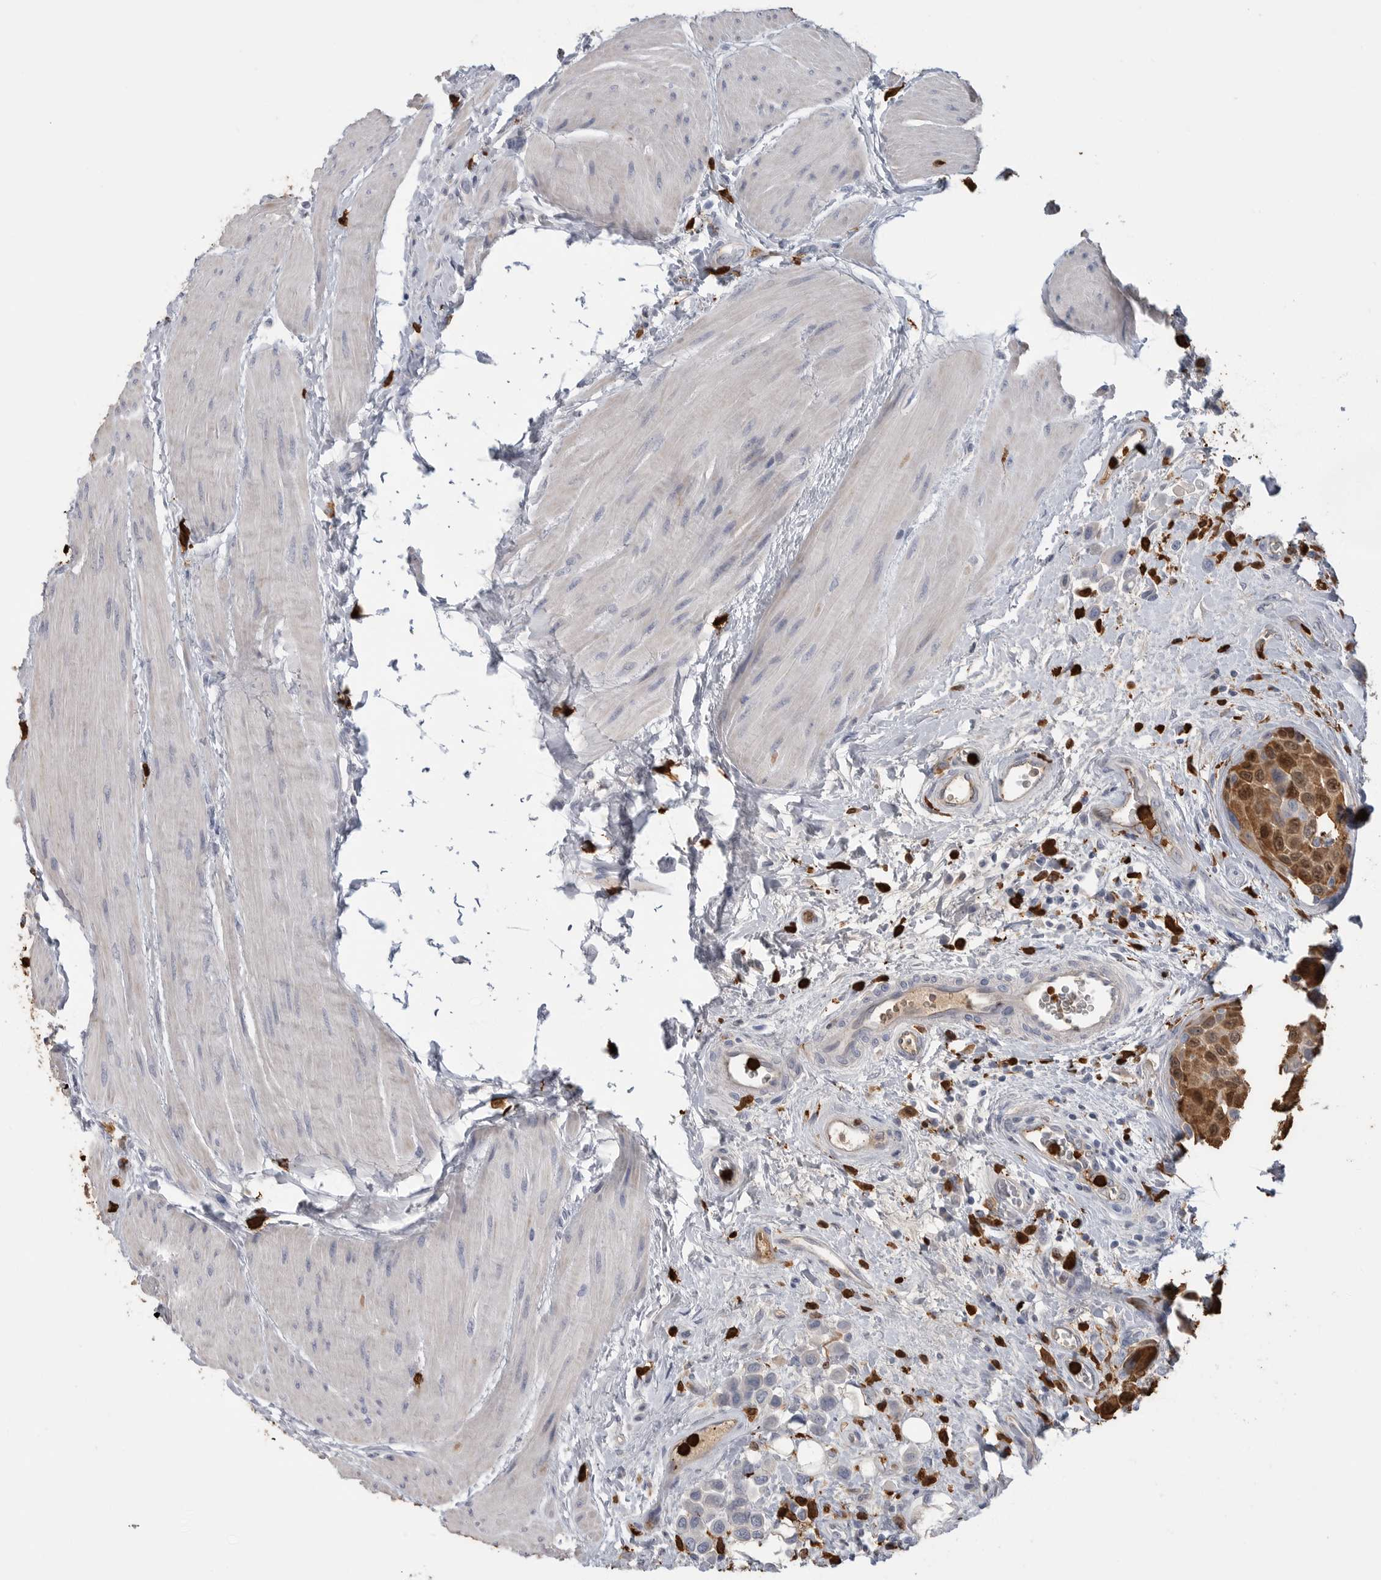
{"staining": {"intensity": "moderate", "quantity": ">75%", "location": "cytoplasmic/membranous,nuclear"}, "tissue": "urothelial cancer", "cell_type": "Tumor cells", "image_type": "cancer", "snomed": [{"axis": "morphology", "description": "Urothelial carcinoma, High grade"}, {"axis": "topography", "description": "Urinary bladder"}], "caption": "This micrograph demonstrates urothelial cancer stained with IHC to label a protein in brown. The cytoplasmic/membranous and nuclear of tumor cells show moderate positivity for the protein. Nuclei are counter-stained blue.", "gene": "CYB561D1", "patient": {"sex": "male", "age": 50}}